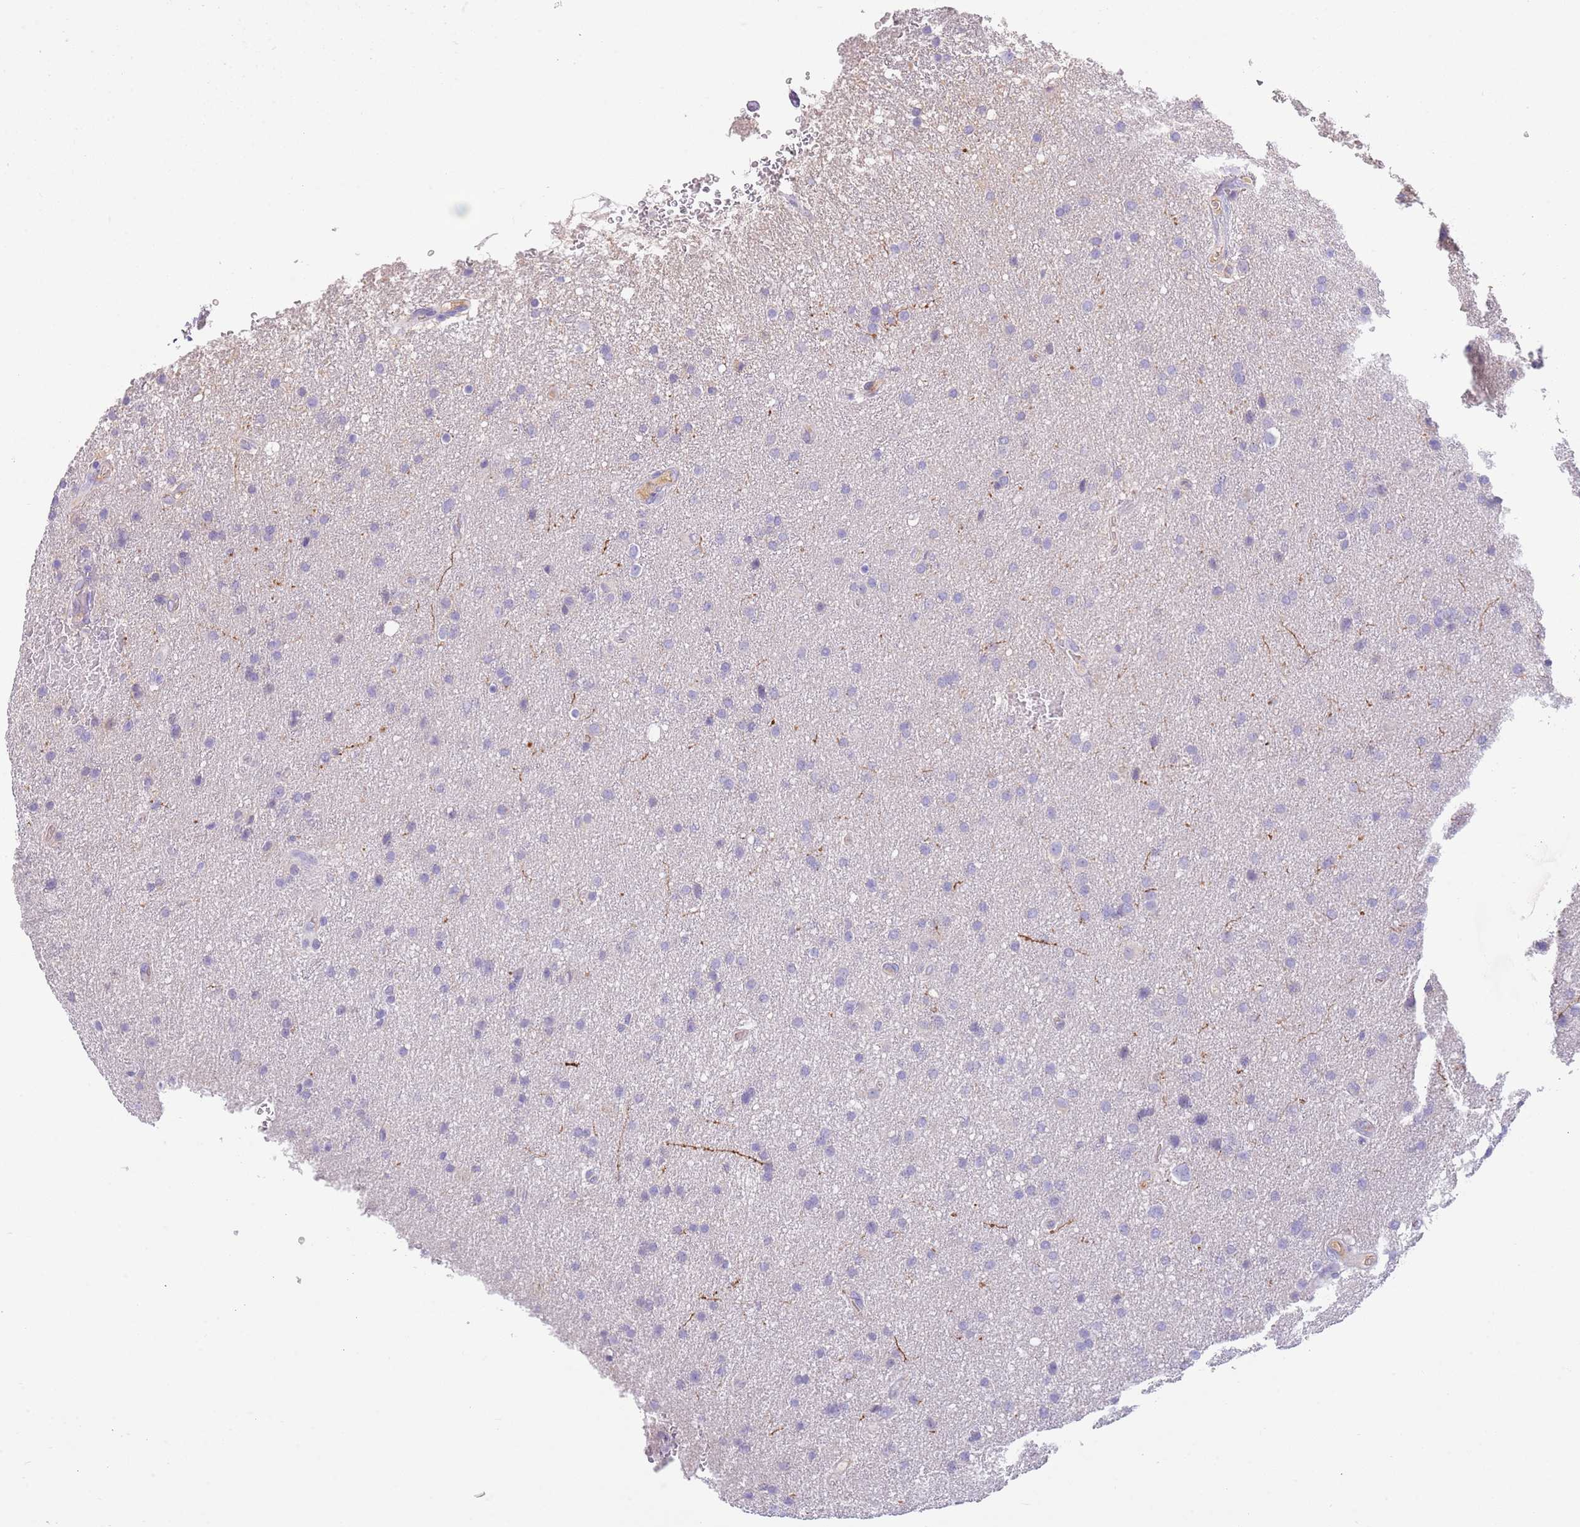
{"staining": {"intensity": "negative", "quantity": "none", "location": "none"}, "tissue": "glioma", "cell_type": "Tumor cells", "image_type": "cancer", "snomed": [{"axis": "morphology", "description": "Glioma, malignant, Low grade"}, {"axis": "topography", "description": "Brain"}], "caption": "This is an immunohistochemistry image of glioma. There is no expression in tumor cells.", "gene": "IGFL4", "patient": {"sex": "female", "age": 32}}